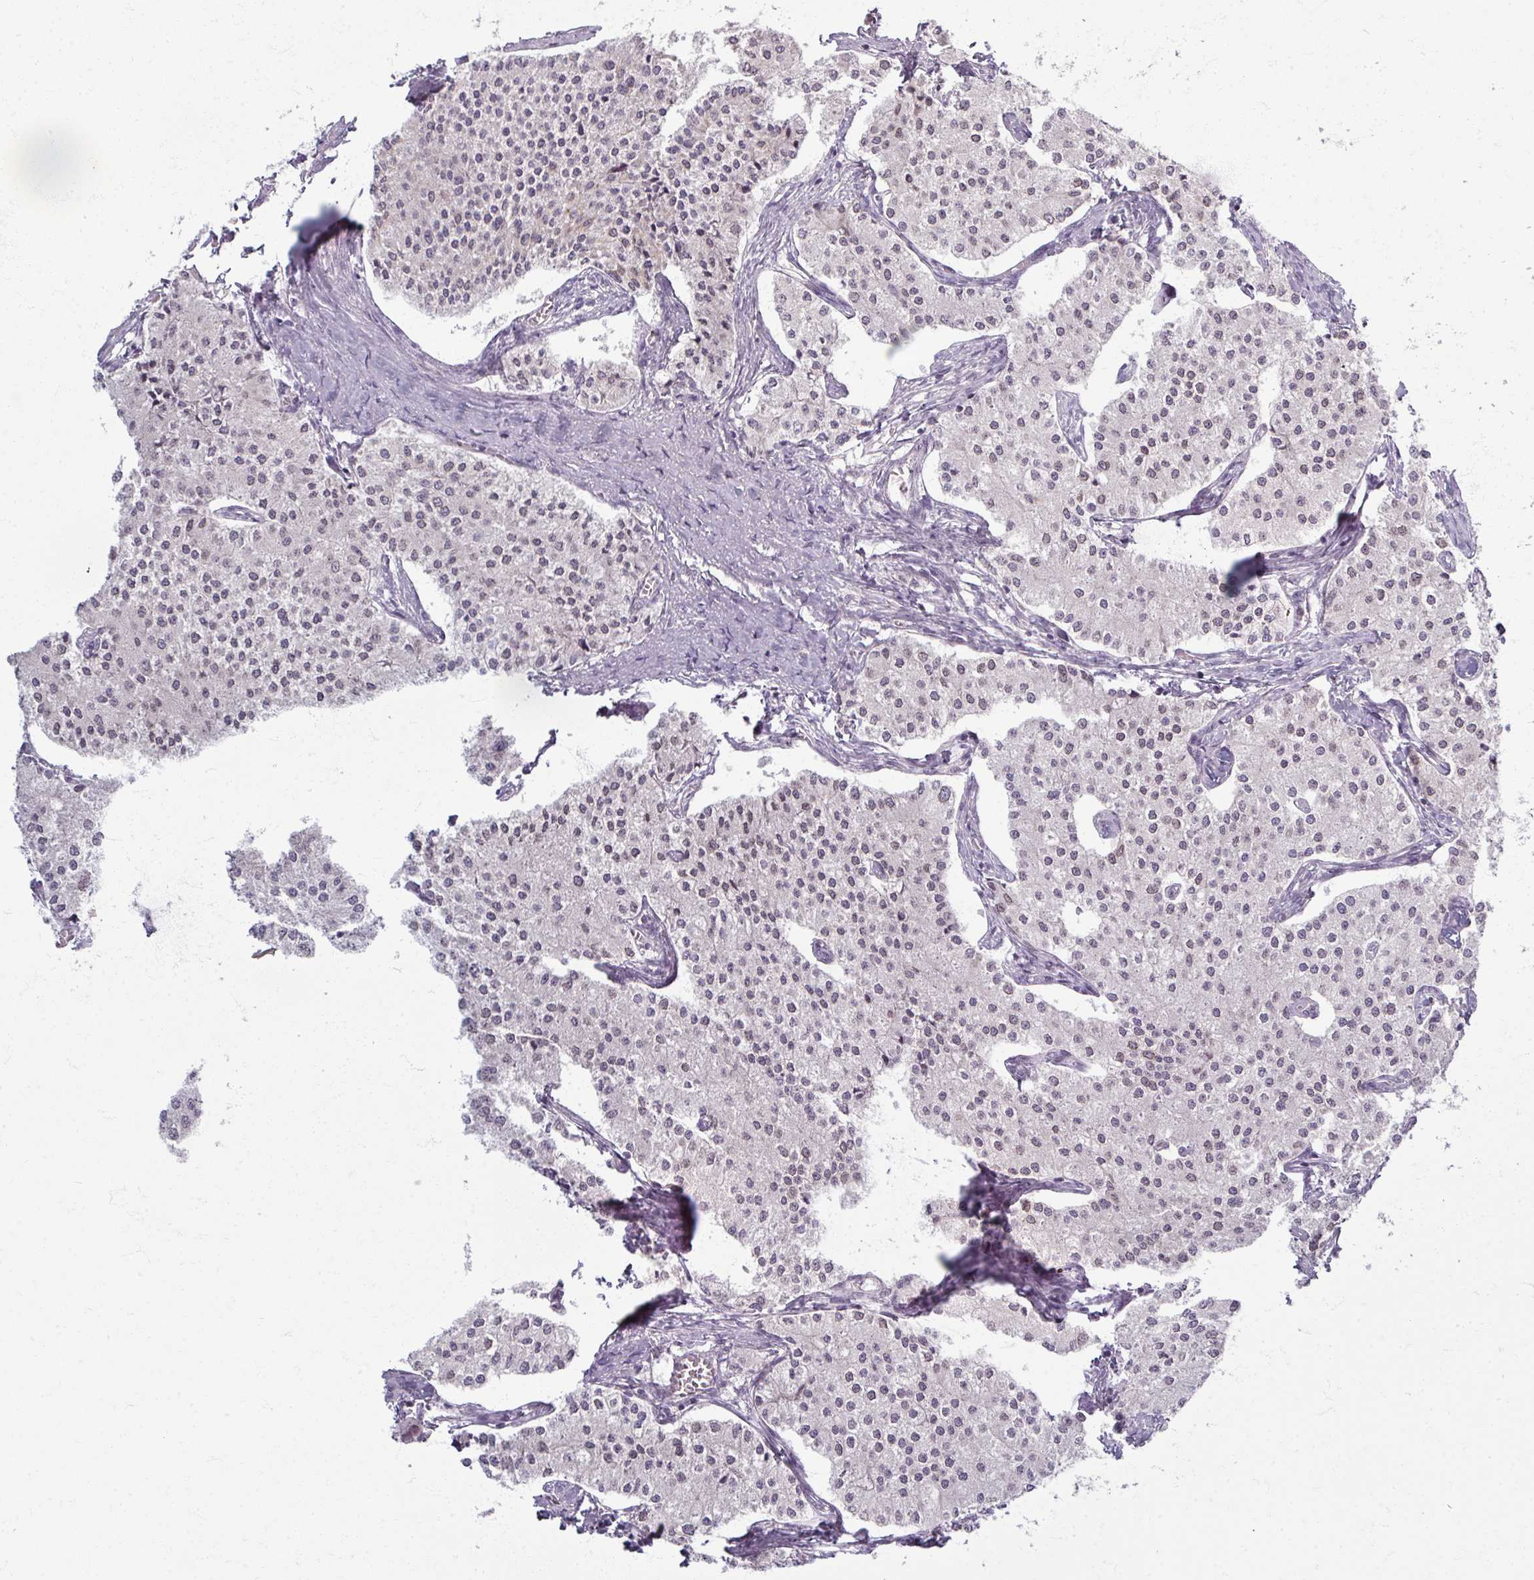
{"staining": {"intensity": "weak", "quantity": "25%-75%", "location": "nuclear"}, "tissue": "carcinoid", "cell_type": "Tumor cells", "image_type": "cancer", "snomed": [{"axis": "morphology", "description": "Carcinoid, malignant, NOS"}, {"axis": "topography", "description": "Colon"}], "caption": "Immunohistochemistry (IHC) (DAB) staining of human carcinoid displays weak nuclear protein expression in approximately 25%-75% of tumor cells.", "gene": "TTLL7", "patient": {"sex": "female", "age": 52}}